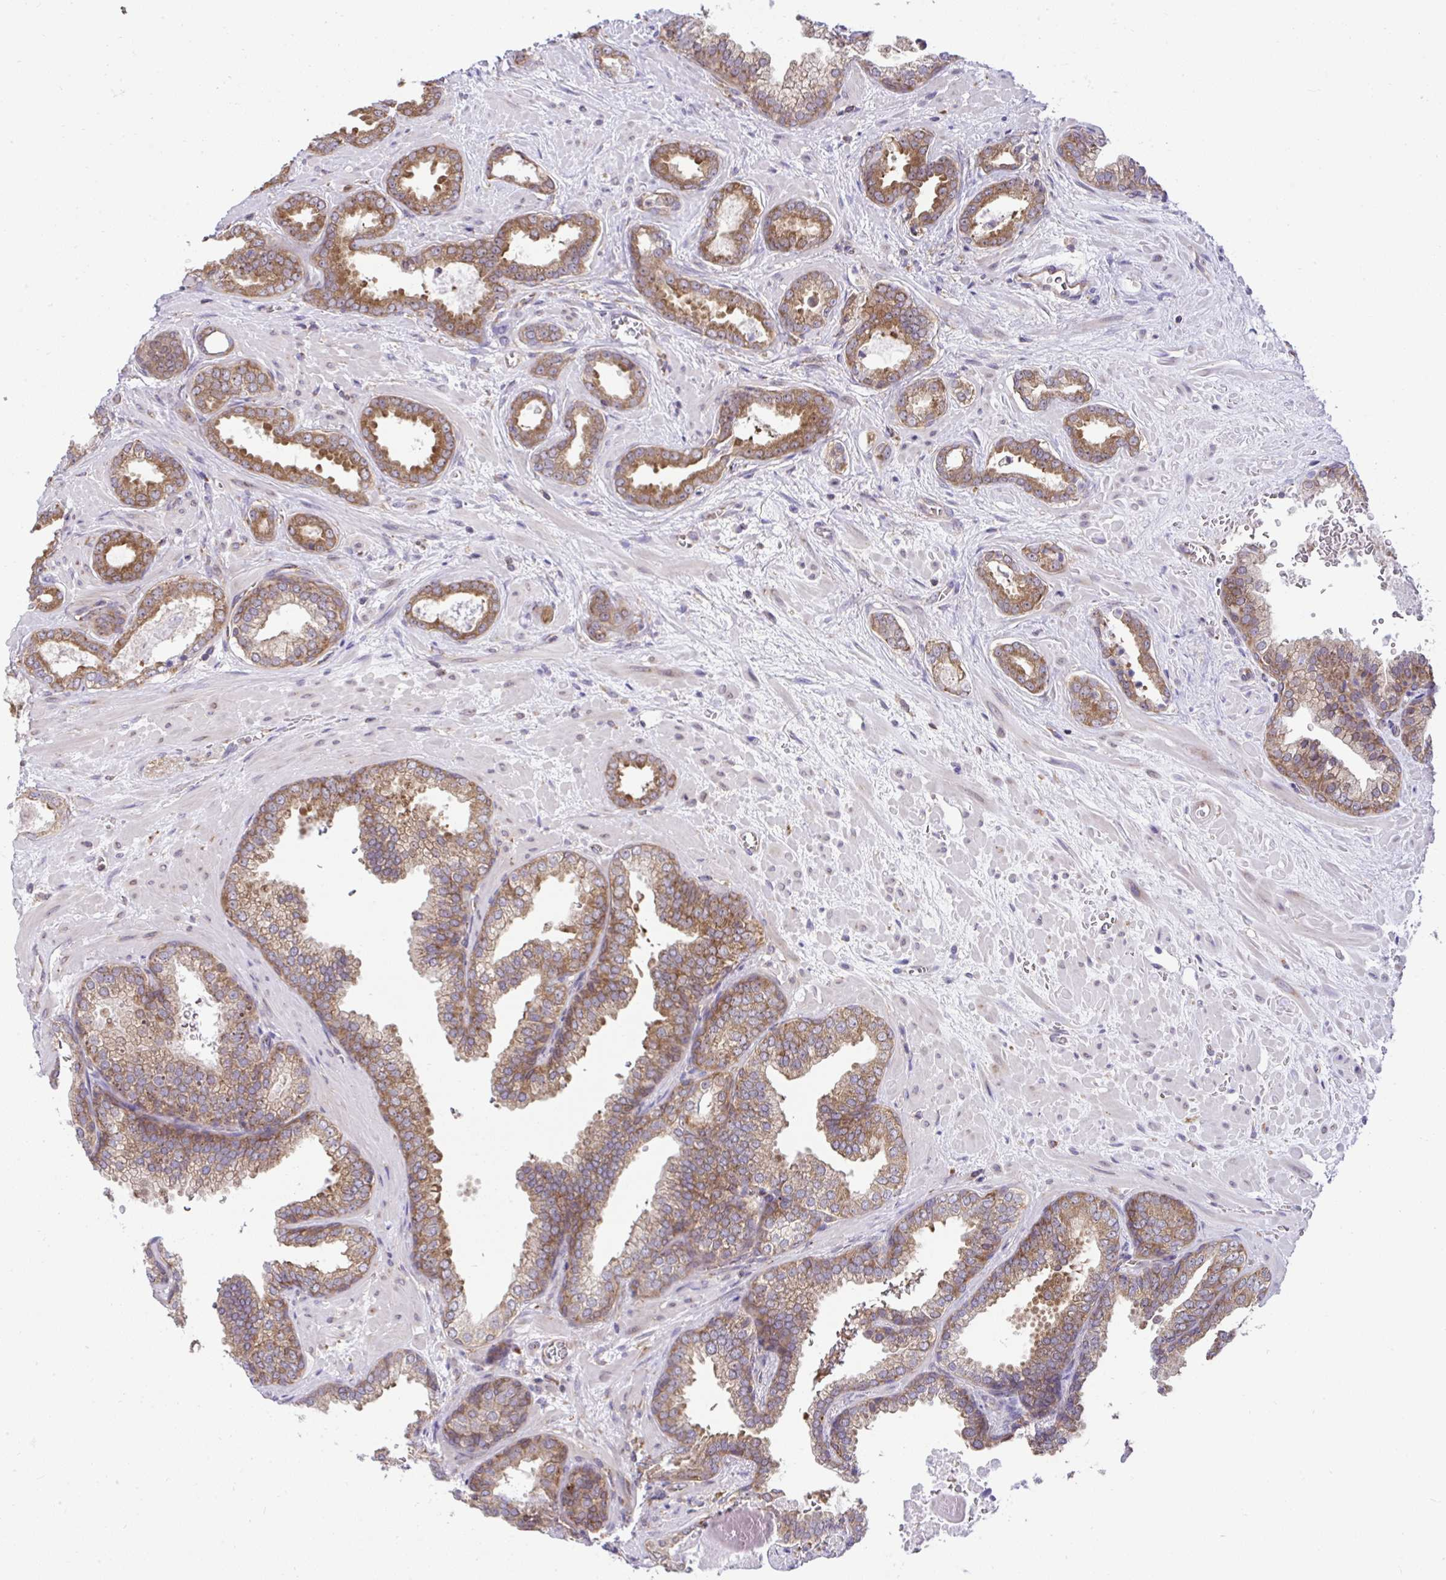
{"staining": {"intensity": "moderate", "quantity": ">75%", "location": "cytoplasmic/membranous"}, "tissue": "prostate cancer", "cell_type": "Tumor cells", "image_type": "cancer", "snomed": [{"axis": "morphology", "description": "Adenocarcinoma, High grade"}, {"axis": "topography", "description": "Prostate"}], "caption": "Immunohistochemical staining of human prostate cancer reveals moderate cytoplasmic/membranous protein positivity in approximately >75% of tumor cells.", "gene": "RPS7", "patient": {"sex": "male", "age": 58}}